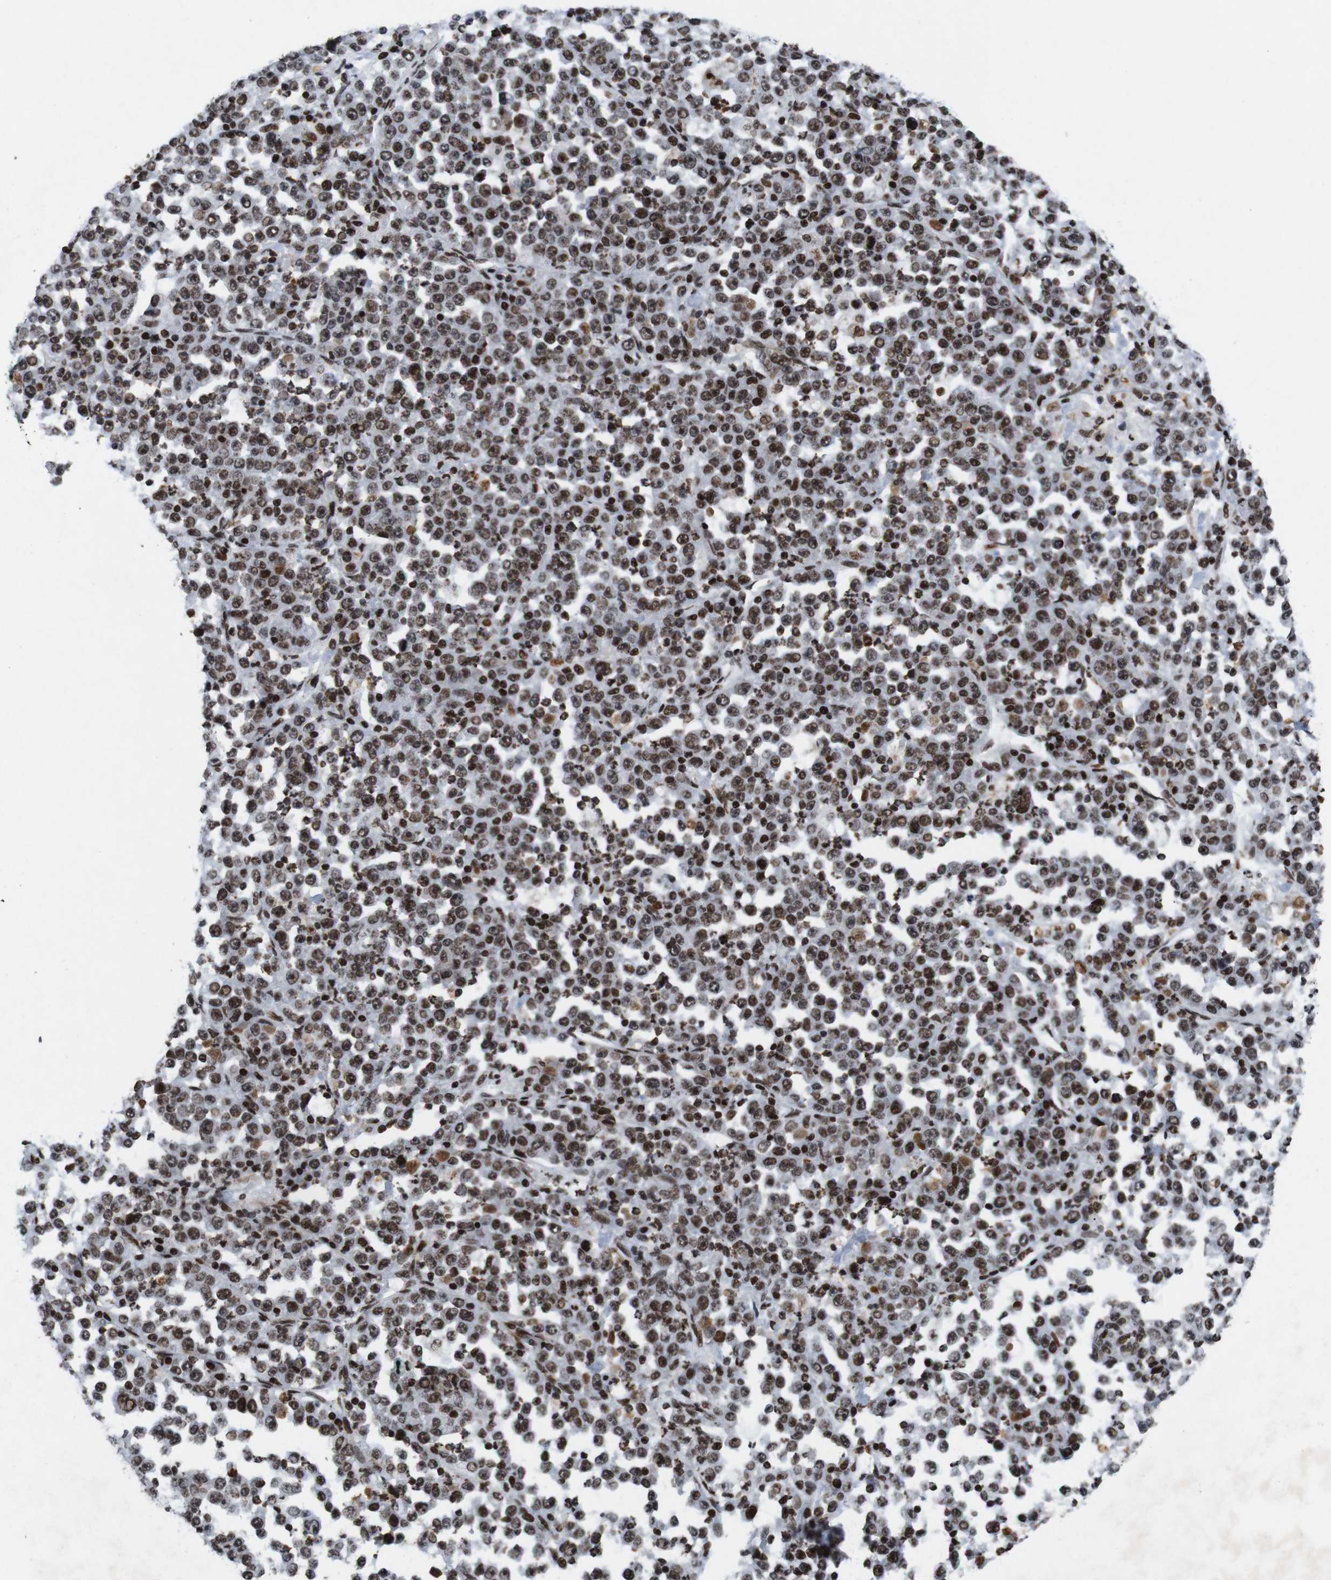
{"staining": {"intensity": "moderate", "quantity": ">75%", "location": "nuclear"}, "tissue": "stomach cancer", "cell_type": "Tumor cells", "image_type": "cancer", "snomed": [{"axis": "morphology", "description": "Normal tissue, NOS"}, {"axis": "morphology", "description": "Adenocarcinoma, NOS"}, {"axis": "topography", "description": "Stomach, upper"}, {"axis": "topography", "description": "Stomach"}], "caption": "A brown stain labels moderate nuclear staining of a protein in human stomach cancer tumor cells.", "gene": "MAGEH1", "patient": {"sex": "male", "age": 59}}